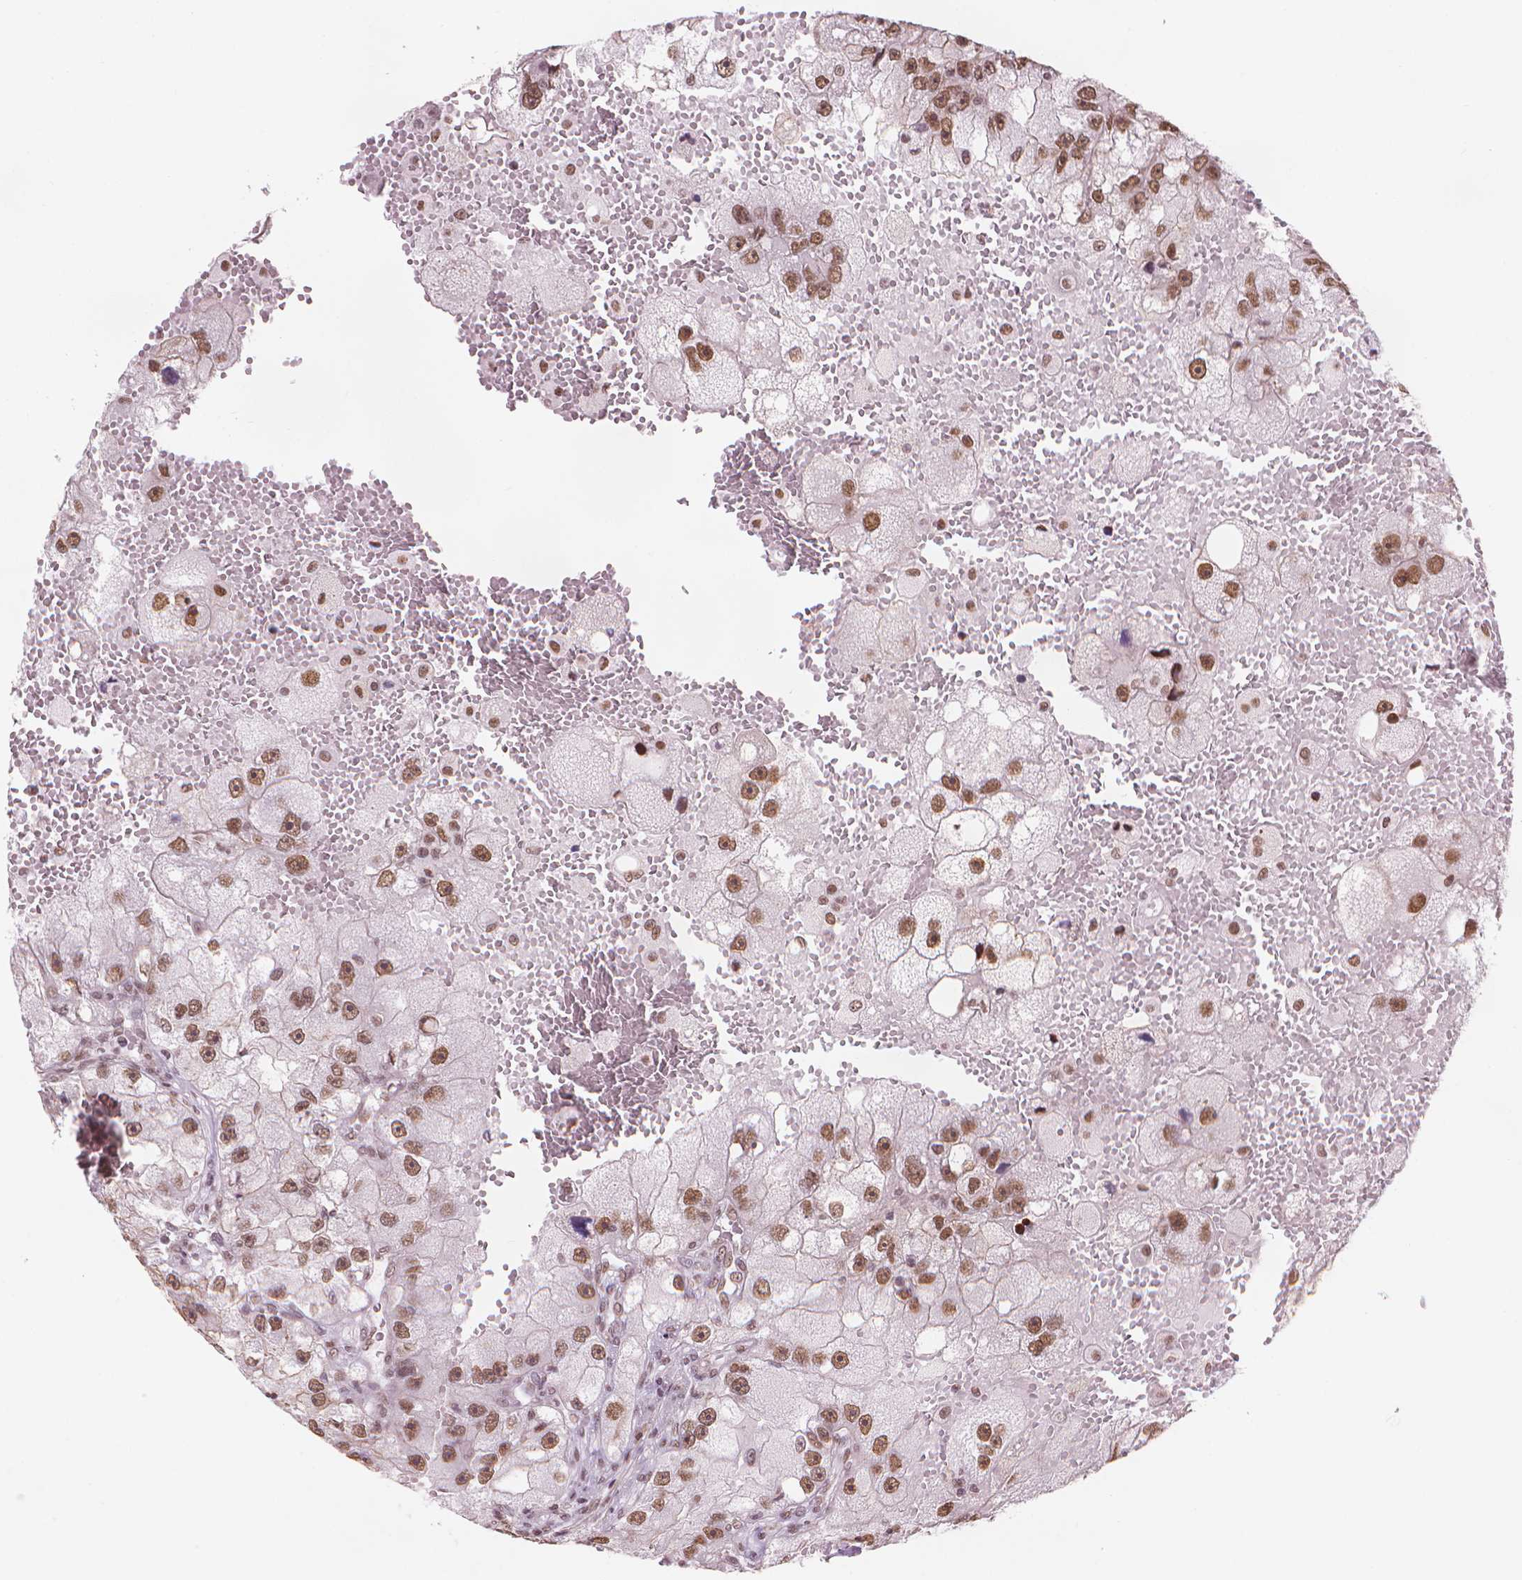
{"staining": {"intensity": "moderate", "quantity": "25%-75%", "location": "nuclear"}, "tissue": "renal cancer", "cell_type": "Tumor cells", "image_type": "cancer", "snomed": [{"axis": "morphology", "description": "Adenocarcinoma, NOS"}, {"axis": "topography", "description": "Kidney"}], "caption": "A brown stain highlights moderate nuclear staining of a protein in renal cancer tumor cells. The protein of interest is stained brown, and the nuclei are stained in blue (DAB IHC with brightfield microscopy, high magnification).", "gene": "HOXD4", "patient": {"sex": "male", "age": 63}}